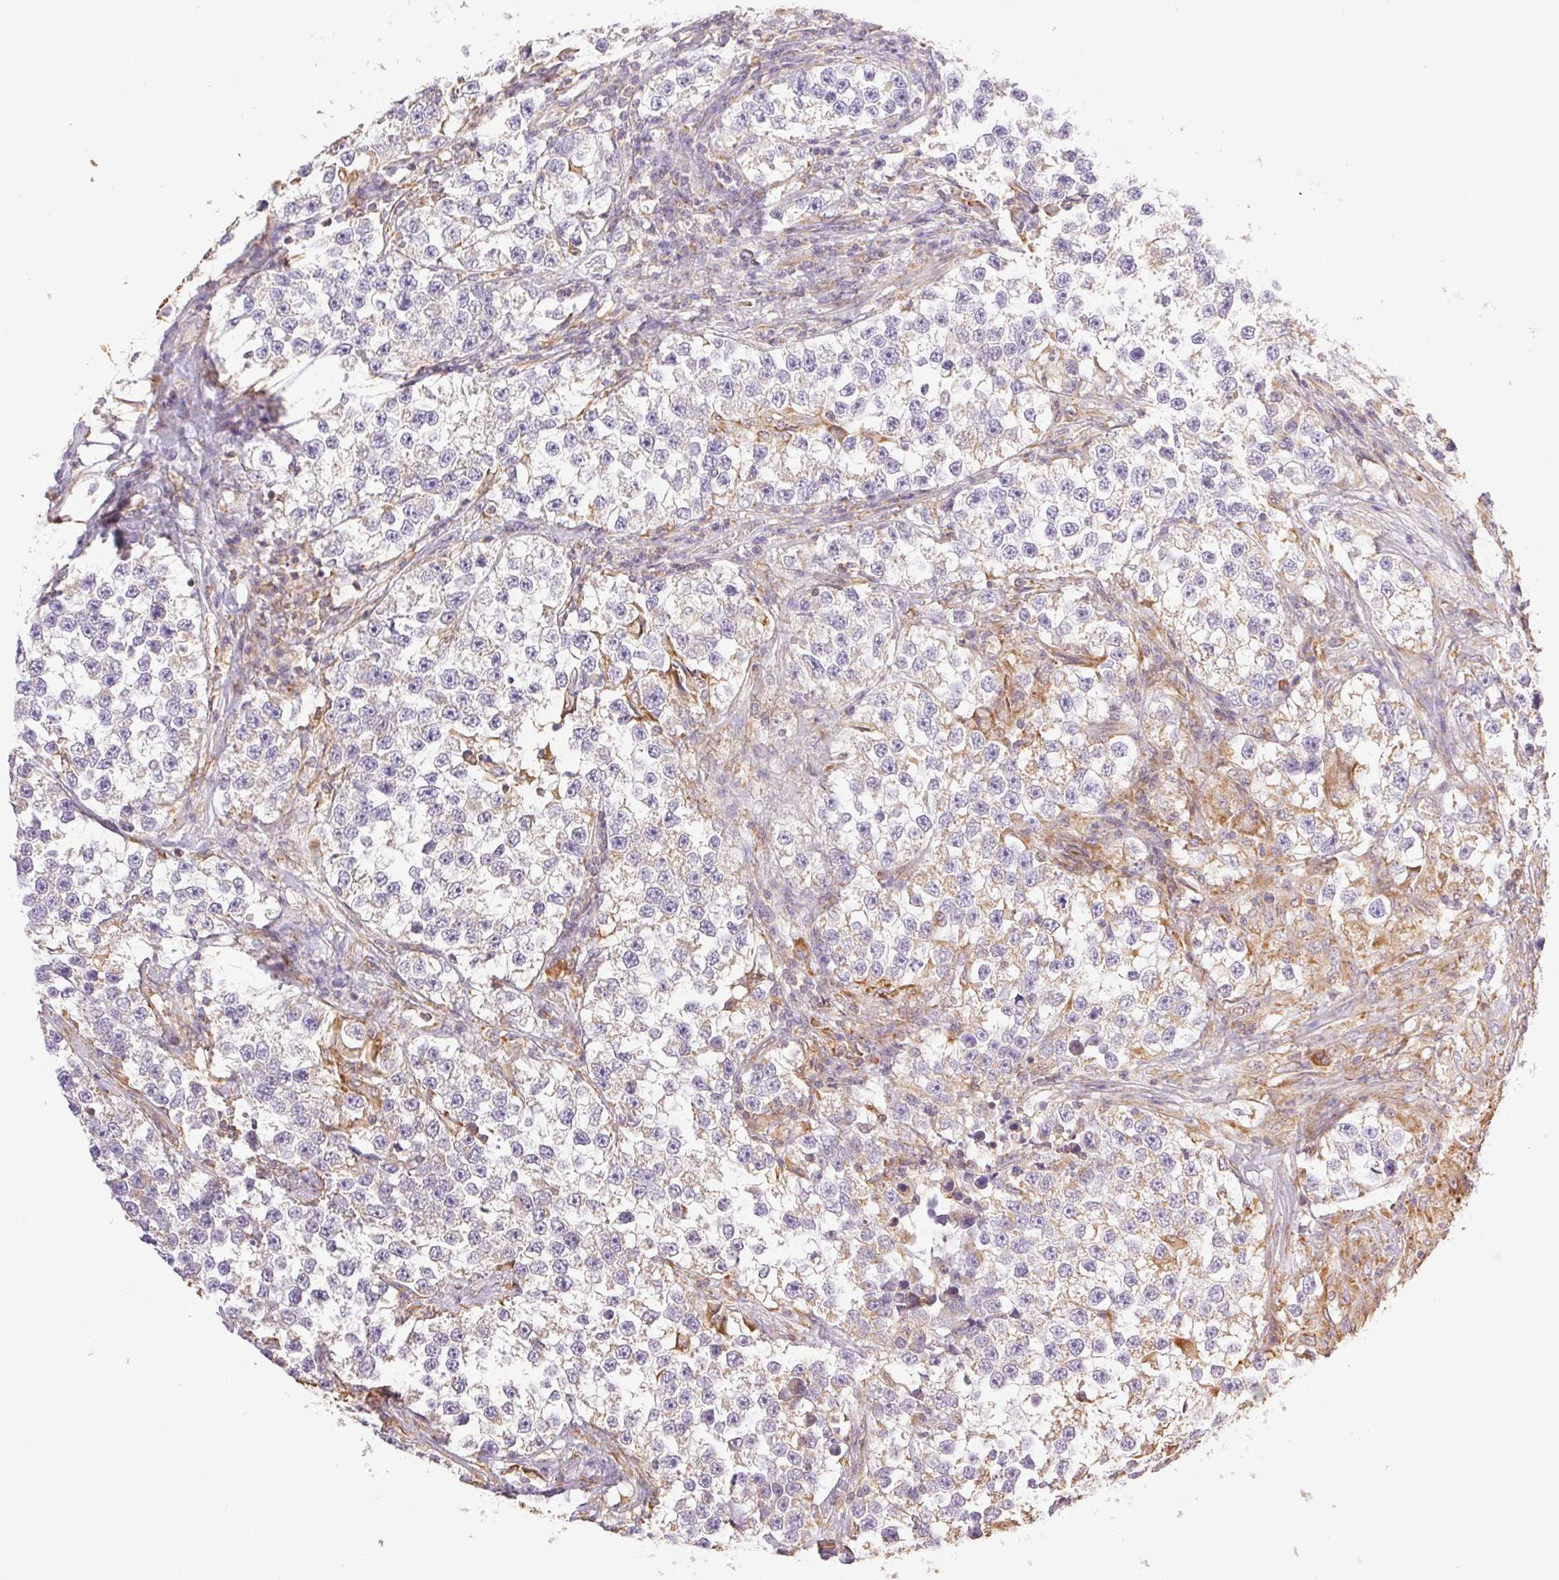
{"staining": {"intensity": "weak", "quantity": "25%-75%", "location": "cytoplasmic/membranous"}, "tissue": "testis cancer", "cell_type": "Tumor cells", "image_type": "cancer", "snomed": [{"axis": "morphology", "description": "Seminoma, NOS"}, {"axis": "topography", "description": "Testis"}], "caption": "IHC (DAB (3,3'-diaminobenzidine)) staining of testis cancer displays weak cytoplasmic/membranous protein expression in about 25%-75% of tumor cells. The staining is performed using DAB (3,3'-diaminobenzidine) brown chromogen to label protein expression. The nuclei are counter-stained blue using hematoxylin.", "gene": "ENTREP1", "patient": {"sex": "male", "age": 46}}